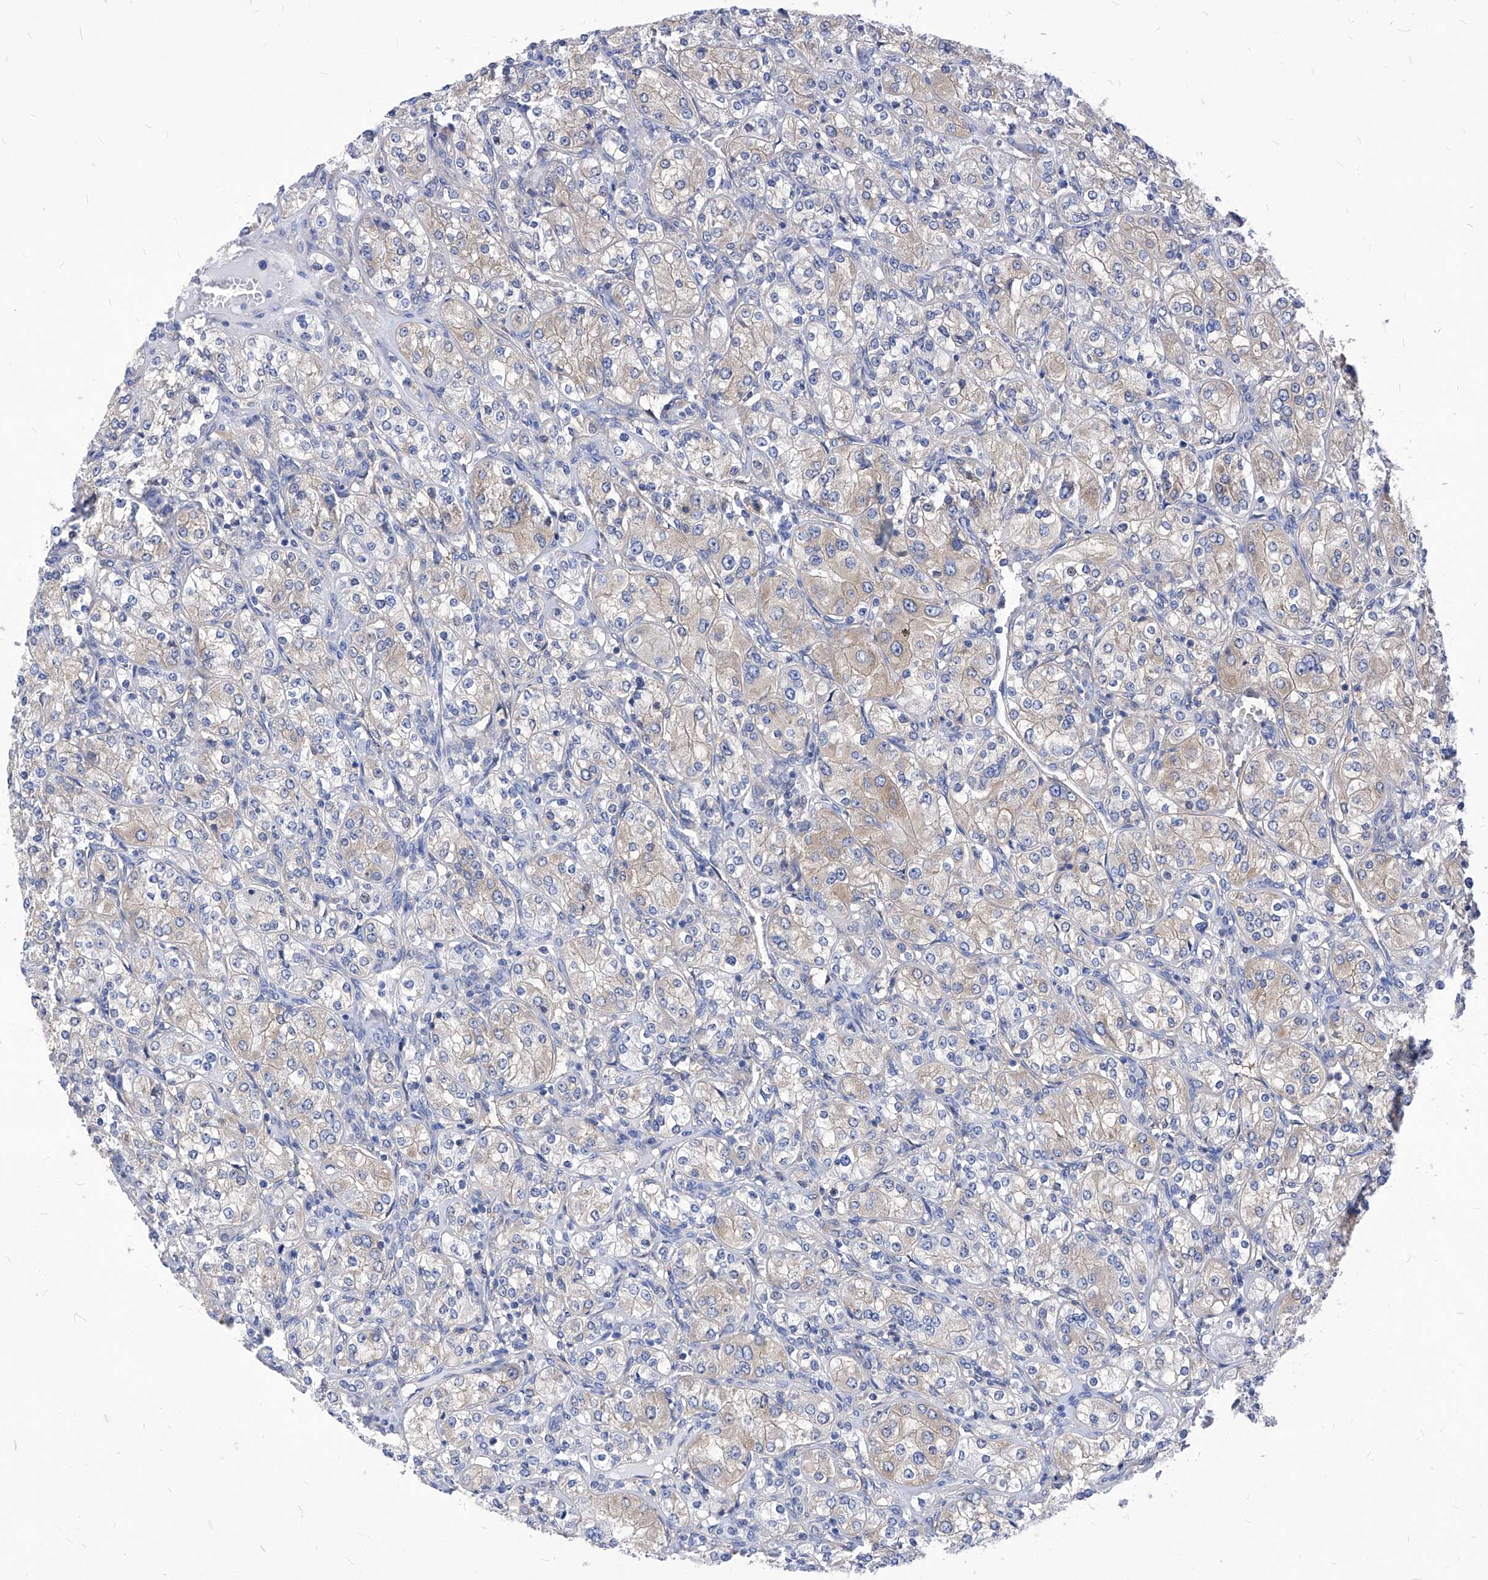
{"staining": {"intensity": "weak", "quantity": "25%-75%", "location": "cytoplasmic/membranous"}, "tissue": "renal cancer", "cell_type": "Tumor cells", "image_type": "cancer", "snomed": [{"axis": "morphology", "description": "Adenocarcinoma, NOS"}, {"axis": "topography", "description": "Kidney"}], "caption": "The immunohistochemical stain labels weak cytoplasmic/membranous staining in tumor cells of renal adenocarcinoma tissue. The protein of interest is shown in brown color, while the nuclei are stained blue.", "gene": "XPNPEP1", "patient": {"sex": "male", "age": 77}}